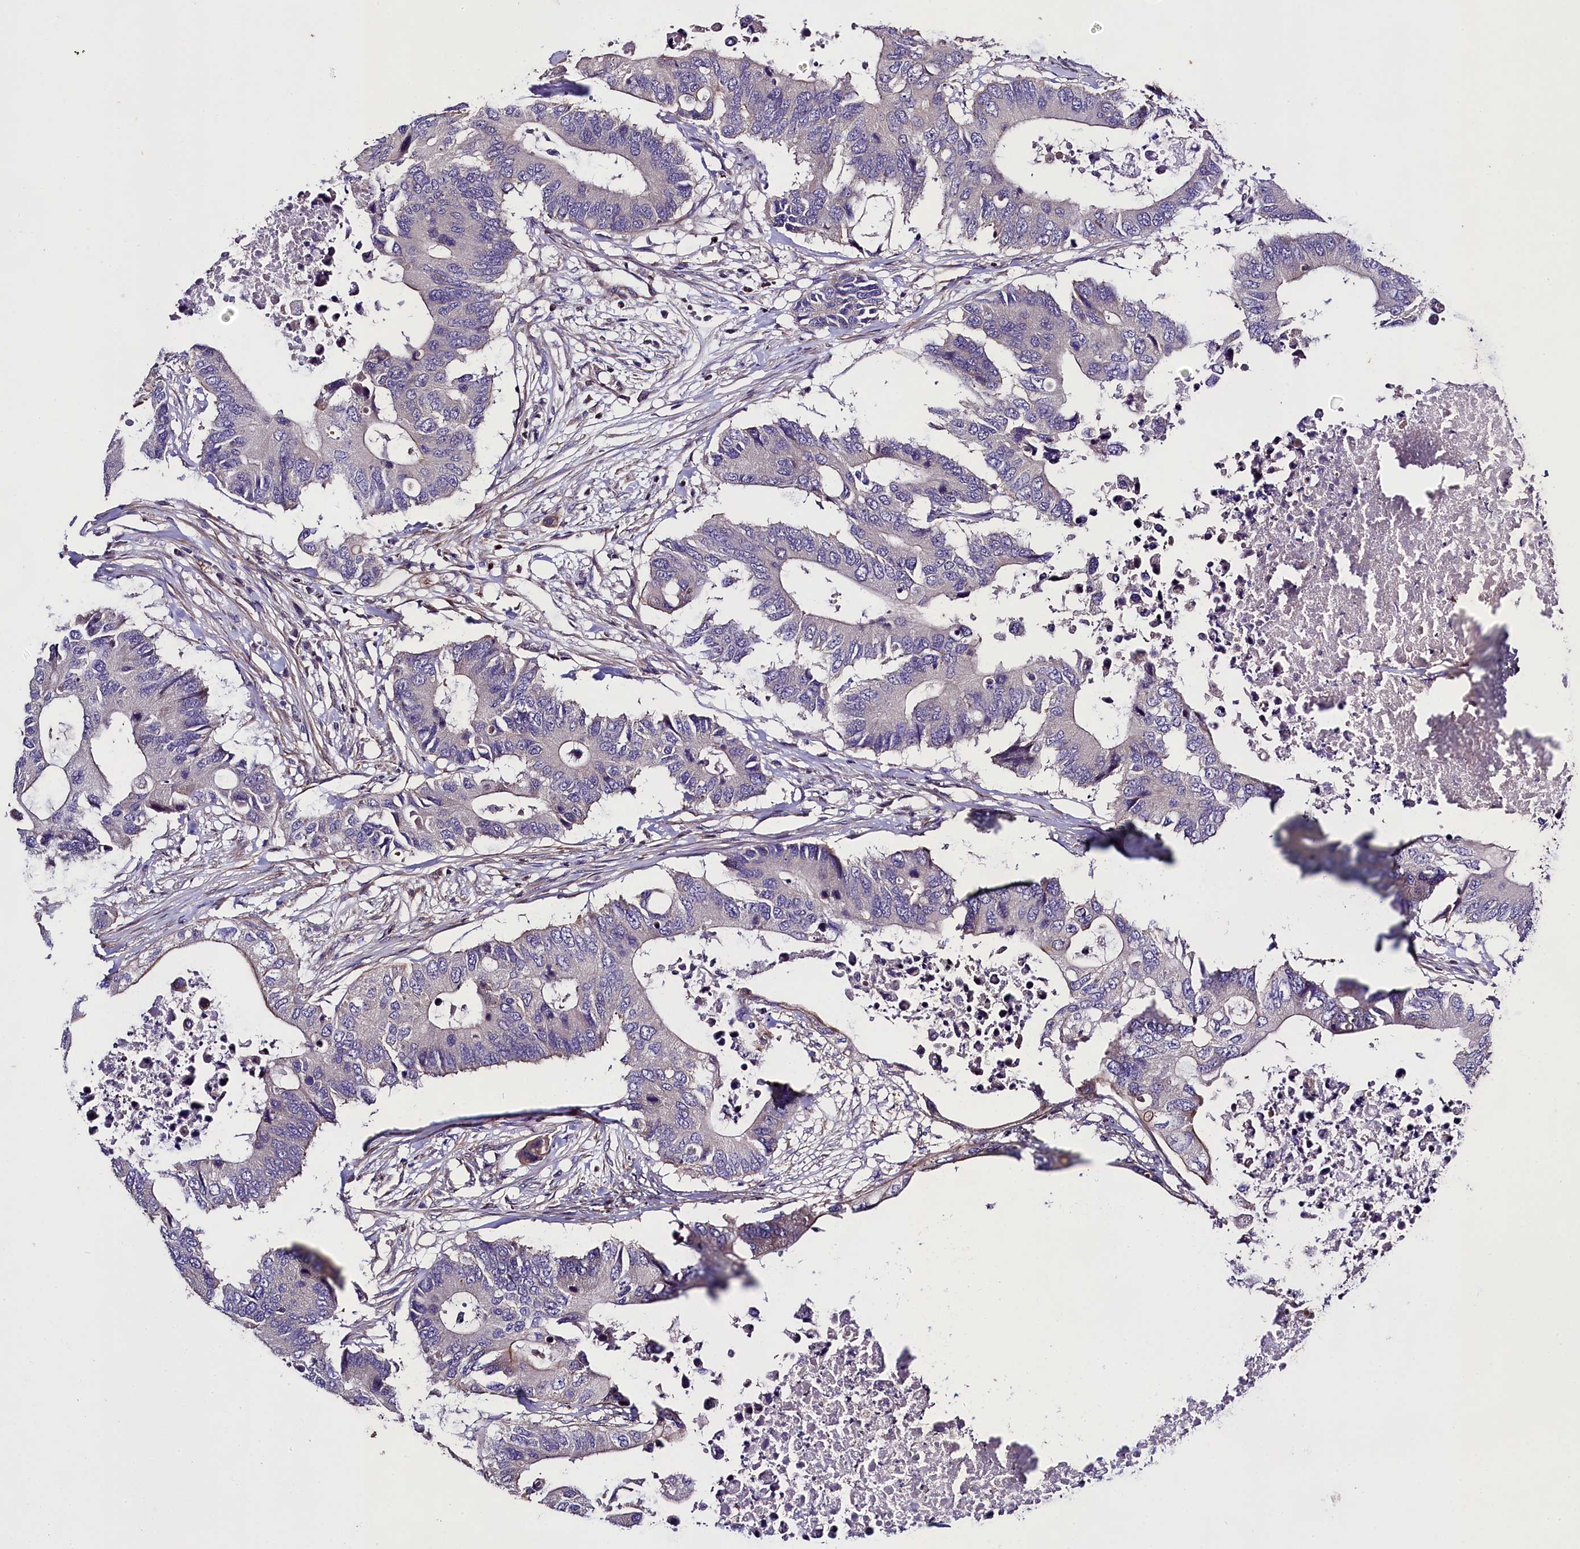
{"staining": {"intensity": "weak", "quantity": "<25%", "location": "cytoplasmic/membranous"}, "tissue": "colorectal cancer", "cell_type": "Tumor cells", "image_type": "cancer", "snomed": [{"axis": "morphology", "description": "Adenocarcinoma, NOS"}, {"axis": "topography", "description": "Colon"}], "caption": "IHC photomicrograph of human colorectal cancer stained for a protein (brown), which demonstrates no positivity in tumor cells.", "gene": "SP4", "patient": {"sex": "male", "age": 71}}